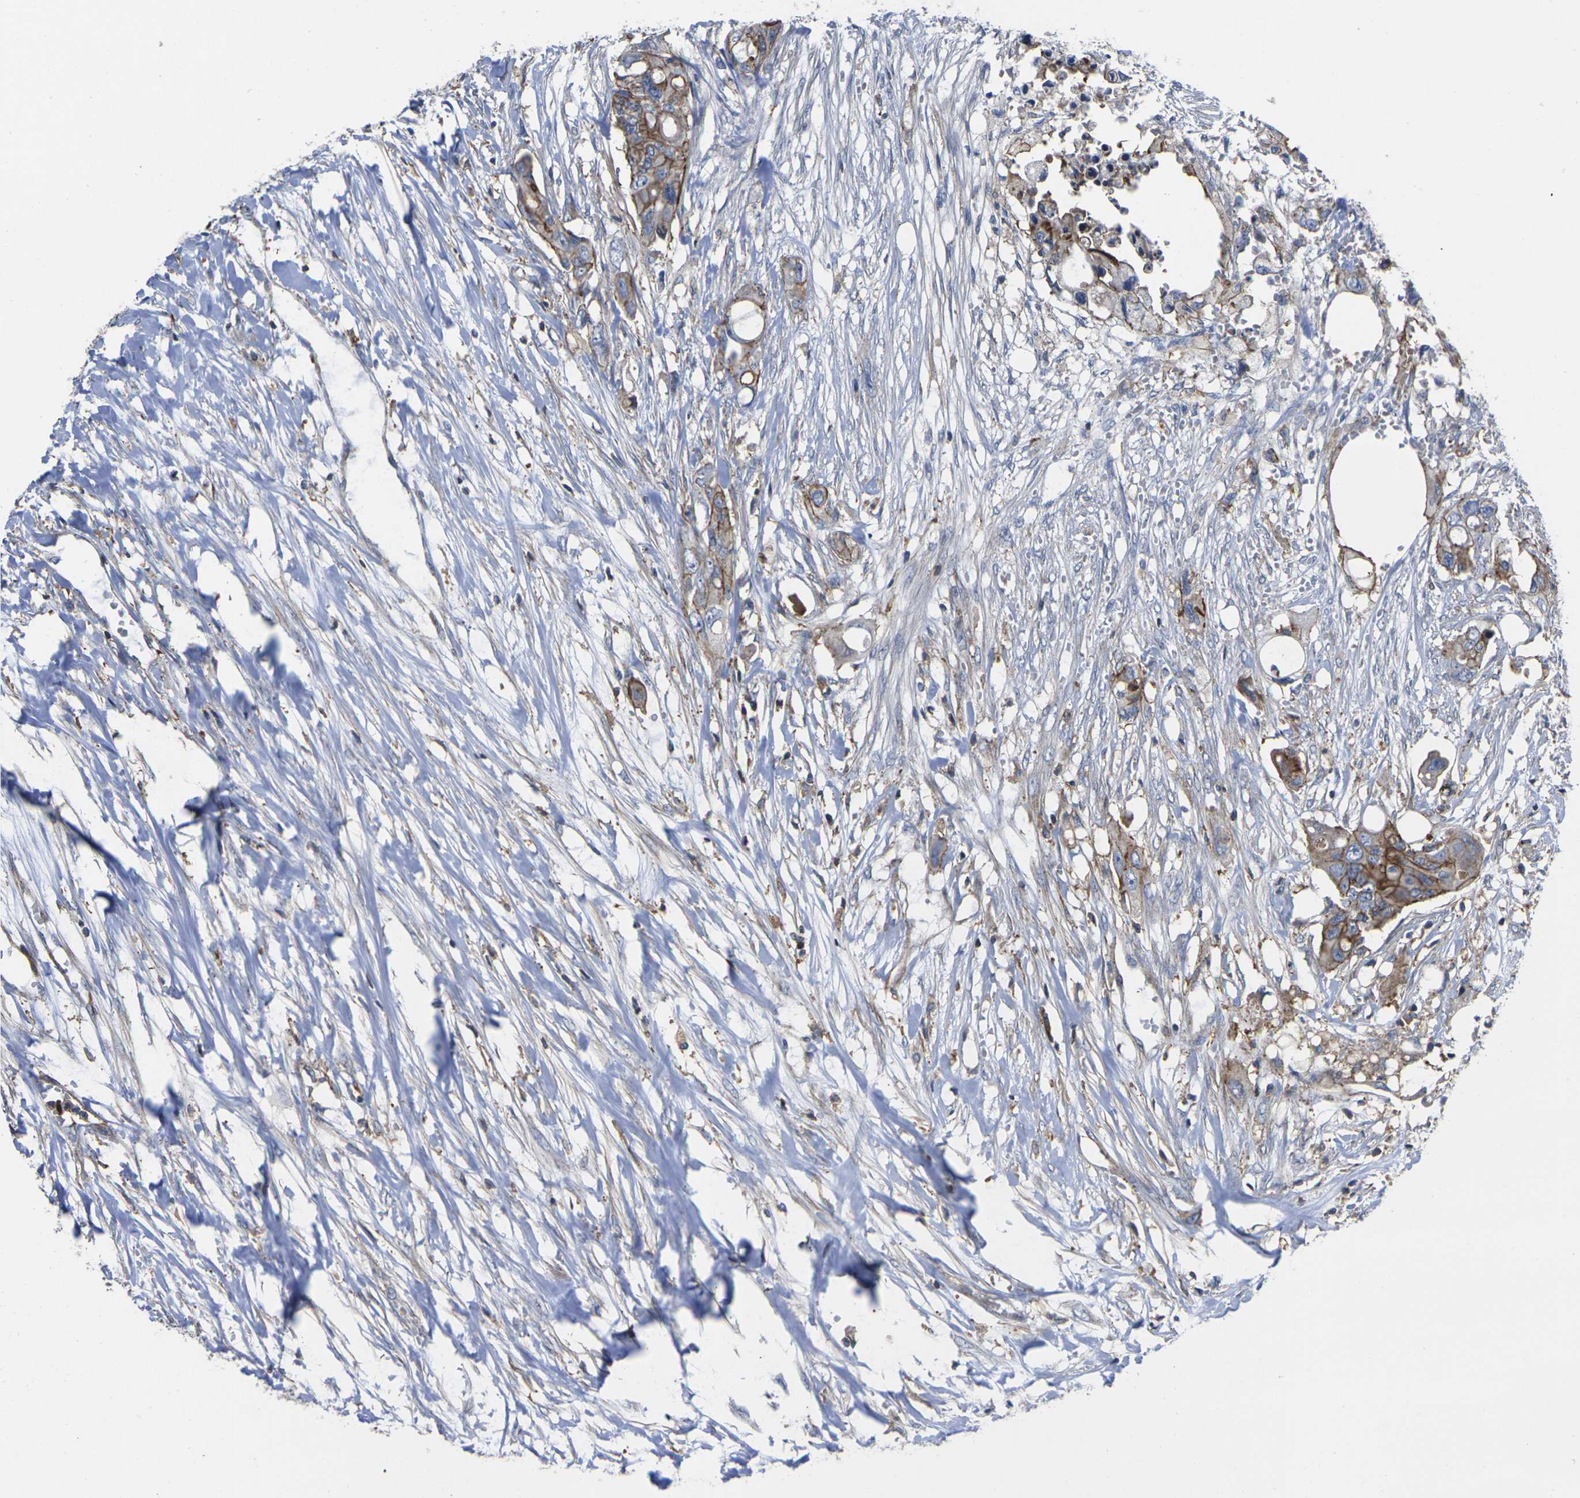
{"staining": {"intensity": "moderate", "quantity": ">75%", "location": "cytoplasmic/membranous"}, "tissue": "colorectal cancer", "cell_type": "Tumor cells", "image_type": "cancer", "snomed": [{"axis": "morphology", "description": "Adenocarcinoma, NOS"}, {"axis": "topography", "description": "Colon"}], "caption": "Protein staining of adenocarcinoma (colorectal) tissue exhibits moderate cytoplasmic/membranous staining in about >75% of tumor cells. (Brightfield microscopy of DAB IHC at high magnification).", "gene": "IQGAP1", "patient": {"sex": "female", "age": 57}}